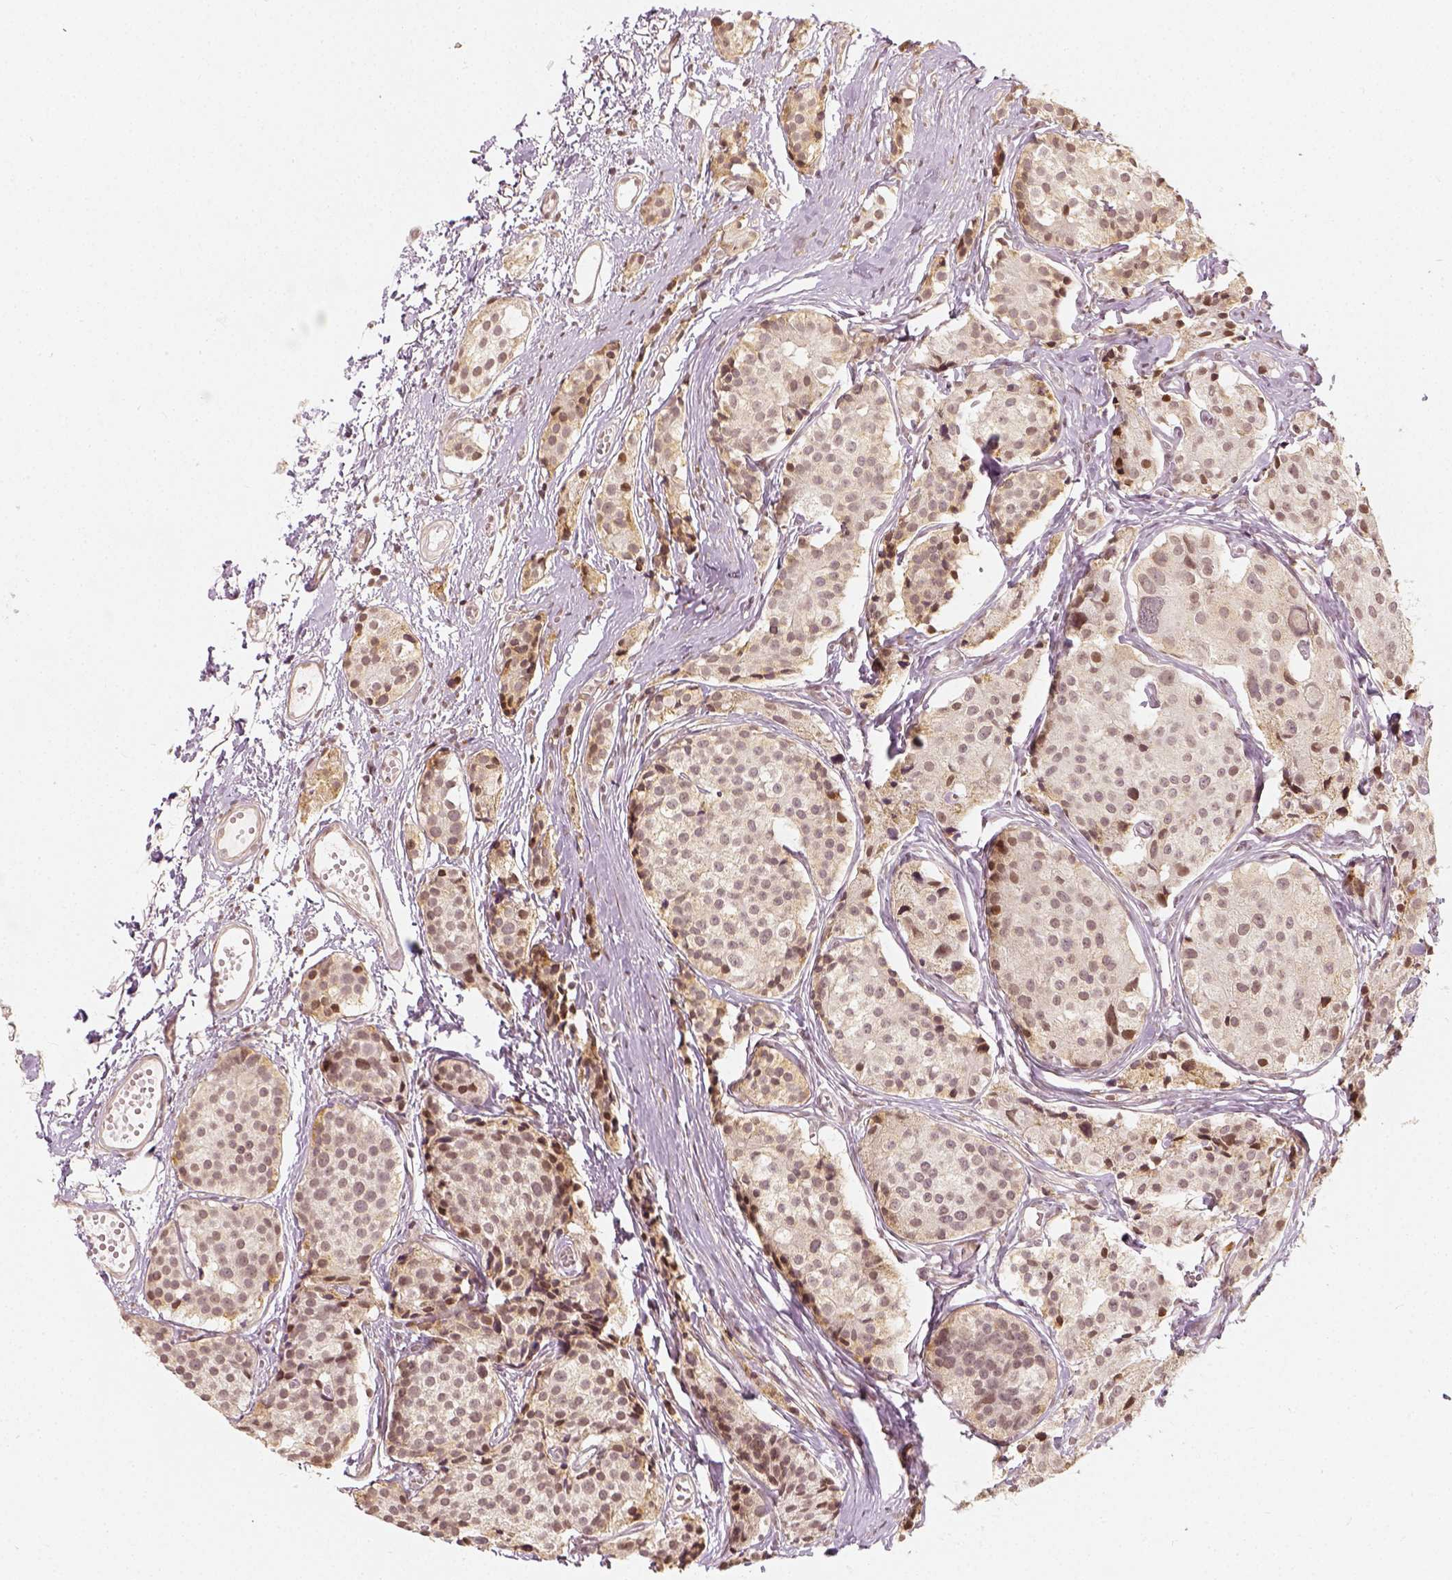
{"staining": {"intensity": "weak", "quantity": "<25%", "location": "nuclear"}, "tissue": "carcinoid", "cell_type": "Tumor cells", "image_type": "cancer", "snomed": [{"axis": "morphology", "description": "Carcinoid, malignant, NOS"}, {"axis": "topography", "description": "Small intestine"}], "caption": "Immunohistochemistry of human carcinoid (malignant) shows no positivity in tumor cells. (DAB immunohistochemistry (IHC) visualized using brightfield microscopy, high magnification).", "gene": "ZMAT3", "patient": {"sex": "female", "age": 65}}